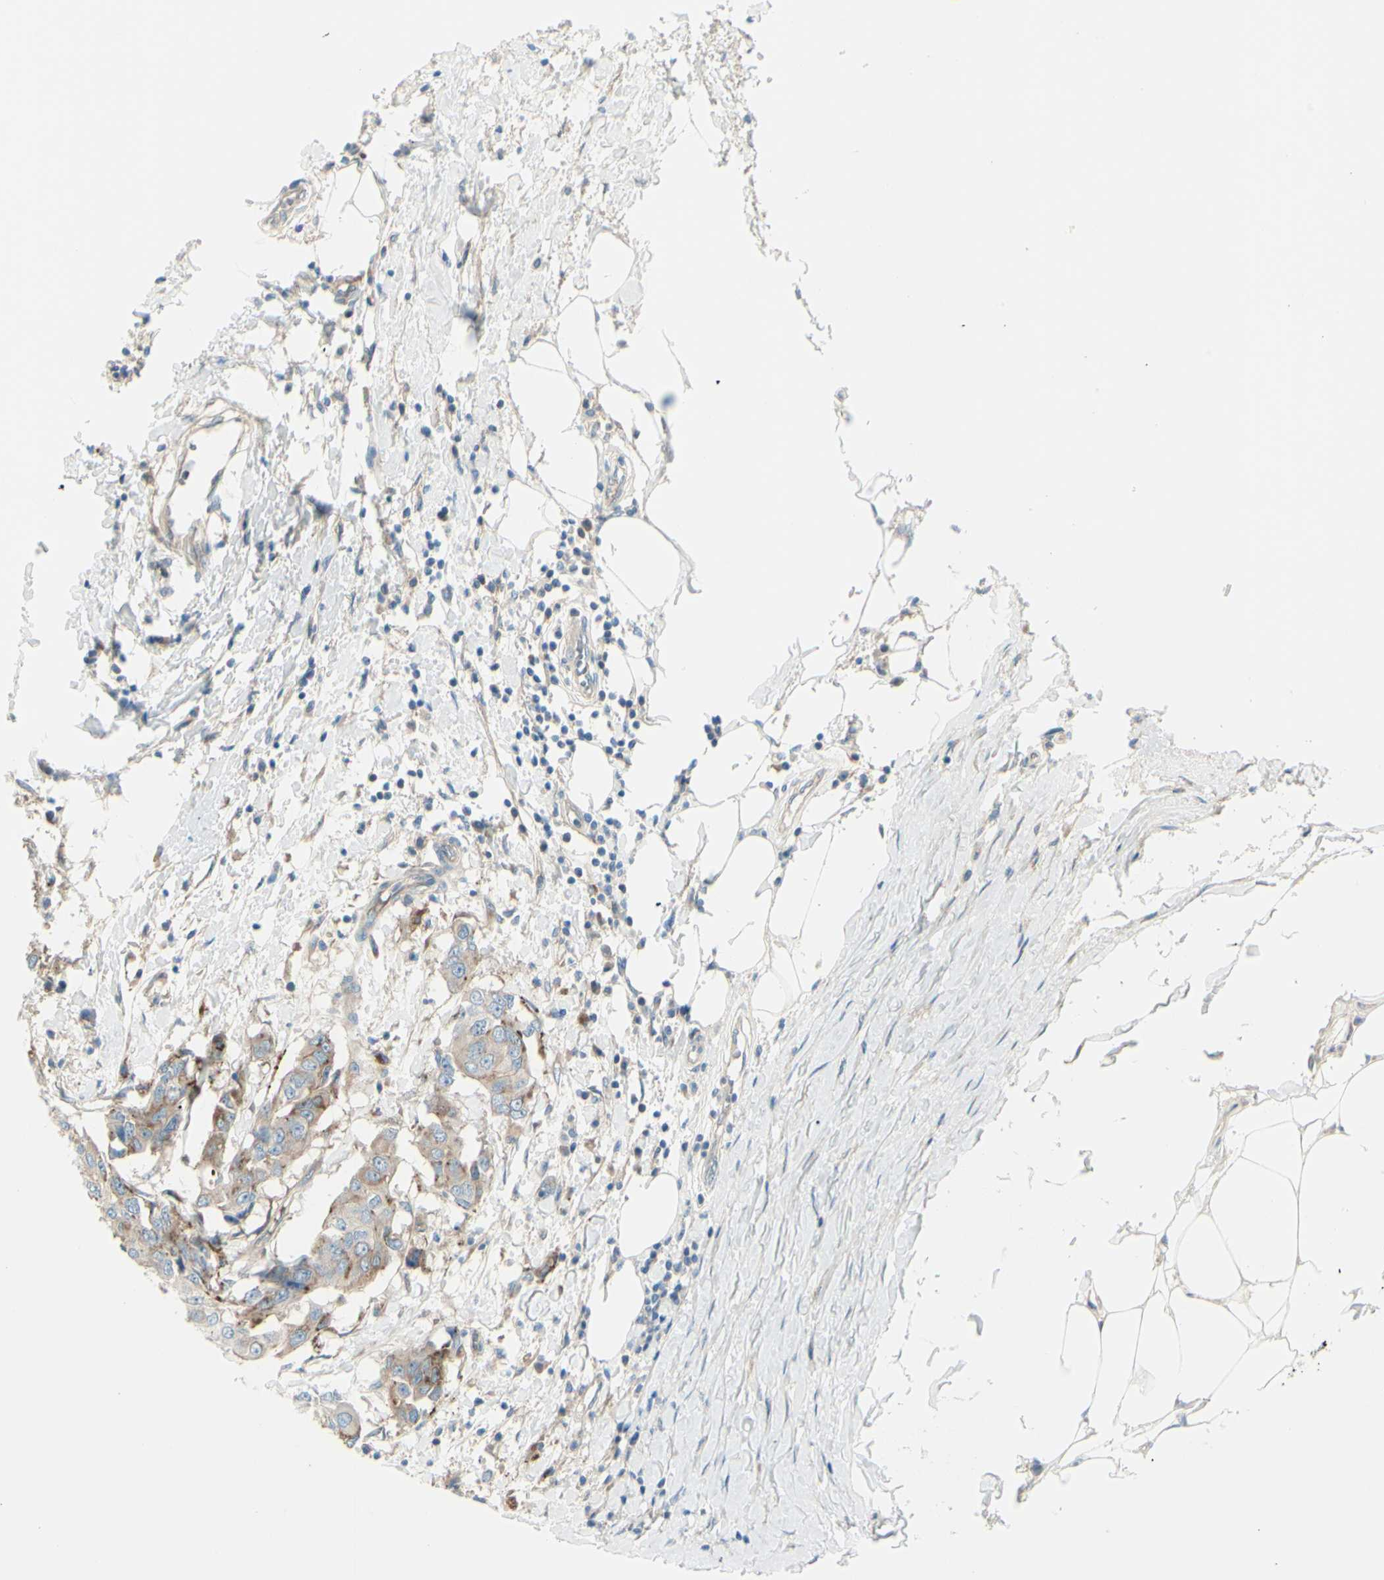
{"staining": {"intensity": "weak", "quantity": ">75%", "location": "cytoplasmic/membranous"}, "tissue": "breast cancer", "cell_type": "Tumor cells", "image_type": "cancer", "snomed": [{"axis": "morphology", "description": "Duct carcinoma"}, {"axis": "topography", "description": "Breast"}], "caption": "Immunohistochemical staining of human breast cancer (invasive ductal carcinoma) reveals low levels of weak cytoplasmic/membranous protein expression in approximately >75% of tumor cells.", "gene": "PCDHGA2", "patient": {"sex": "female", "age": 27}}